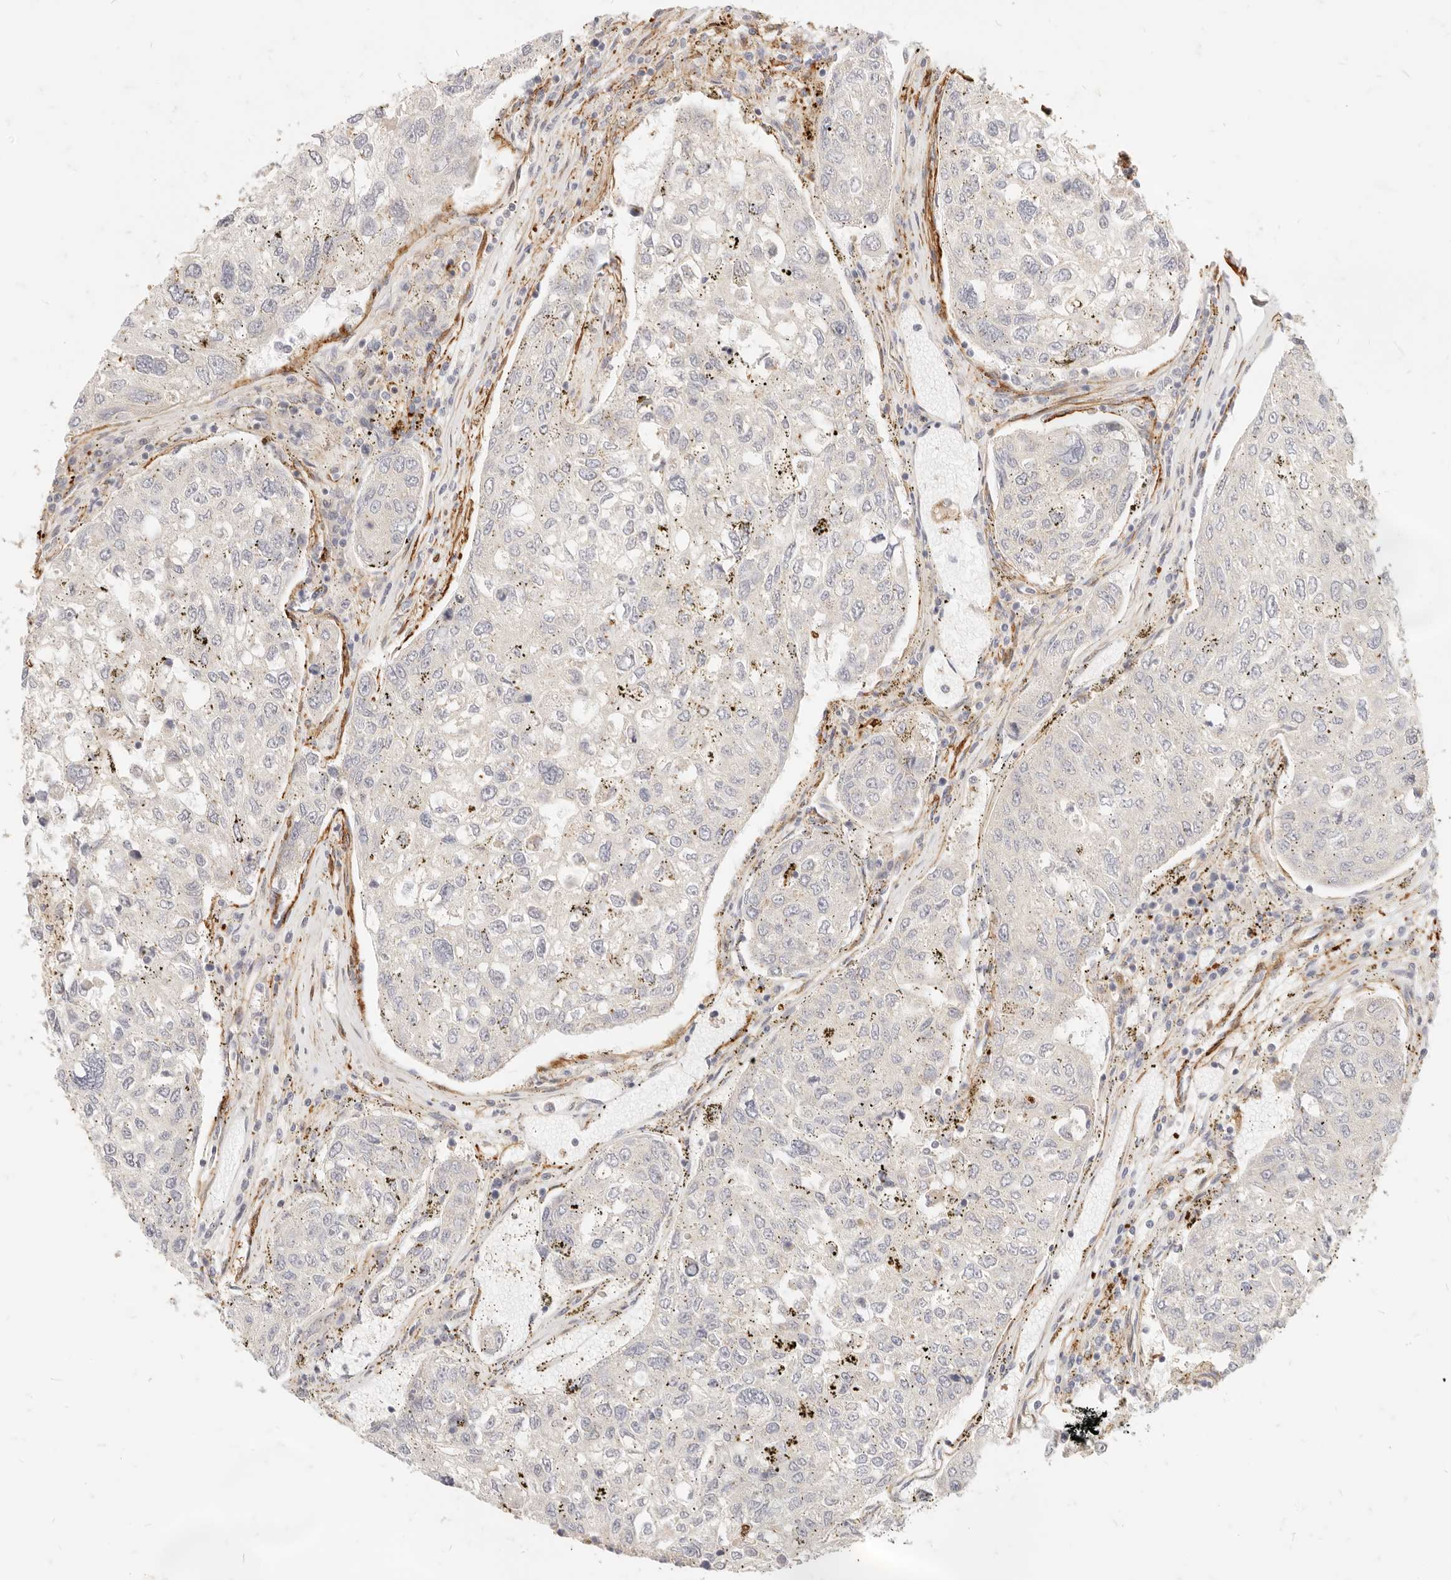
{"staining": {"intensity": "negative", "quantity": "none", "location": "none"}, "tissue": "urothelial cancer", "cell_type": "Tumor cells", "image_type": "cancer", "snomed": [{"axis": "morphology", "description": "Urothelial carcinoma, High grade"}, {"axis": "topography", "description": "Lymph node"}, {"axis": "topography", "description": "Urinary bladder"}], "caption": "Histopathology image shows no protein staining in tumor cells of urothelial cancer tissue.", "gene": "TMTC2", "patient": {"sex": "male", "age": 51}}